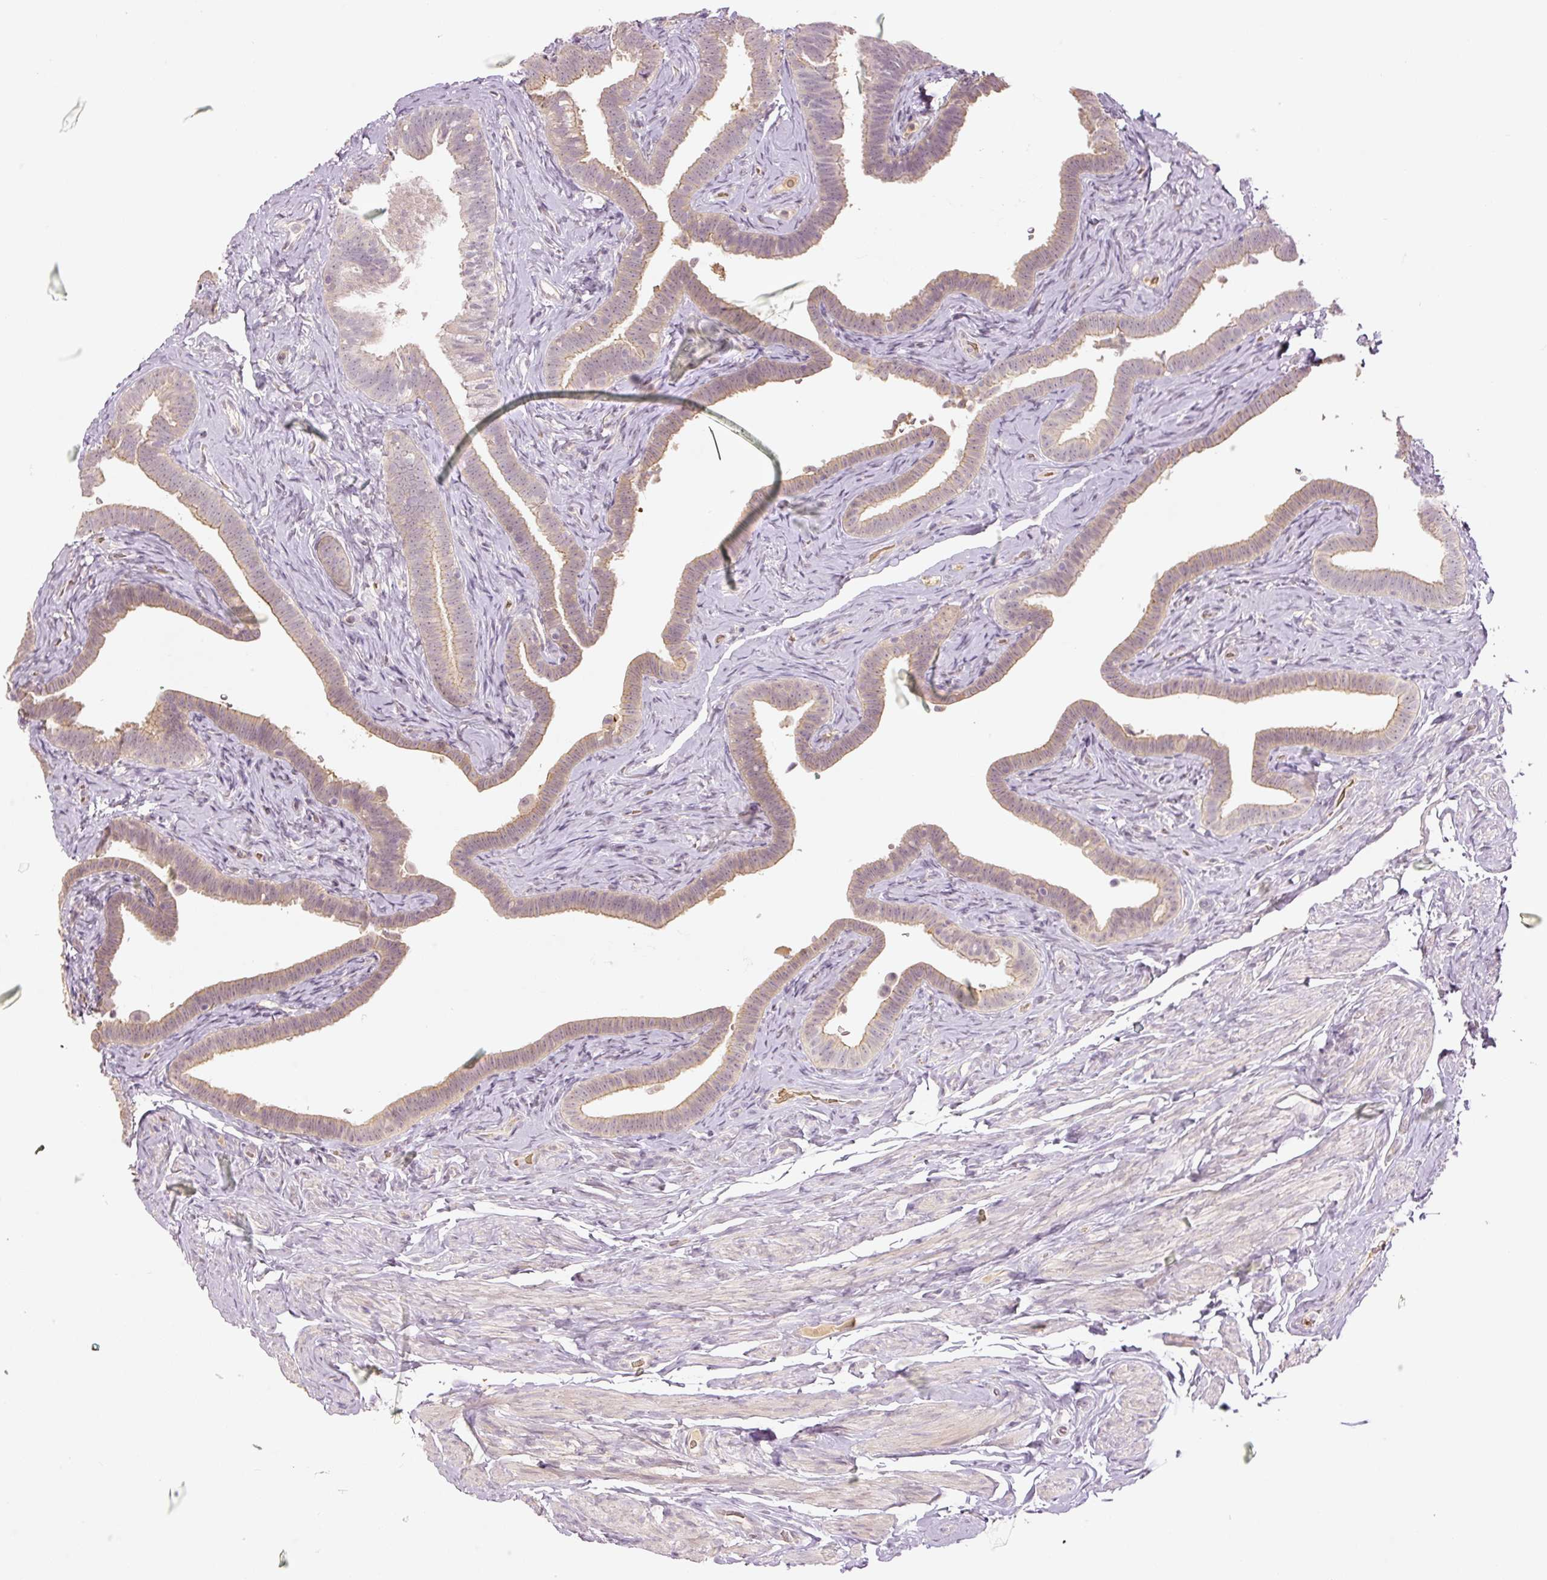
{"staining": {"intensity": "moderate", "quantity": "25%-75%", "location": "cytoplasmic/membranous"}, "tissue": "fallopian tube", "cell_type": "Glandular cells", "image_type": "normal", "snomed": [{"axis": "morphology", "description": "Normal tissue, NOS"}, {"axis": "topography", "description": "Fallopian tube"}], "caption": "IHC (DAB (3,3'-diaminobenzidine)) staining of unremarkable fallopian tube demonstrates moderate cytoplasmic/membranous protein positivity in approximately 25%-75% of glandular cells.", "gene": "GZMA", "patient": {"sex": "female", "age": 69}}